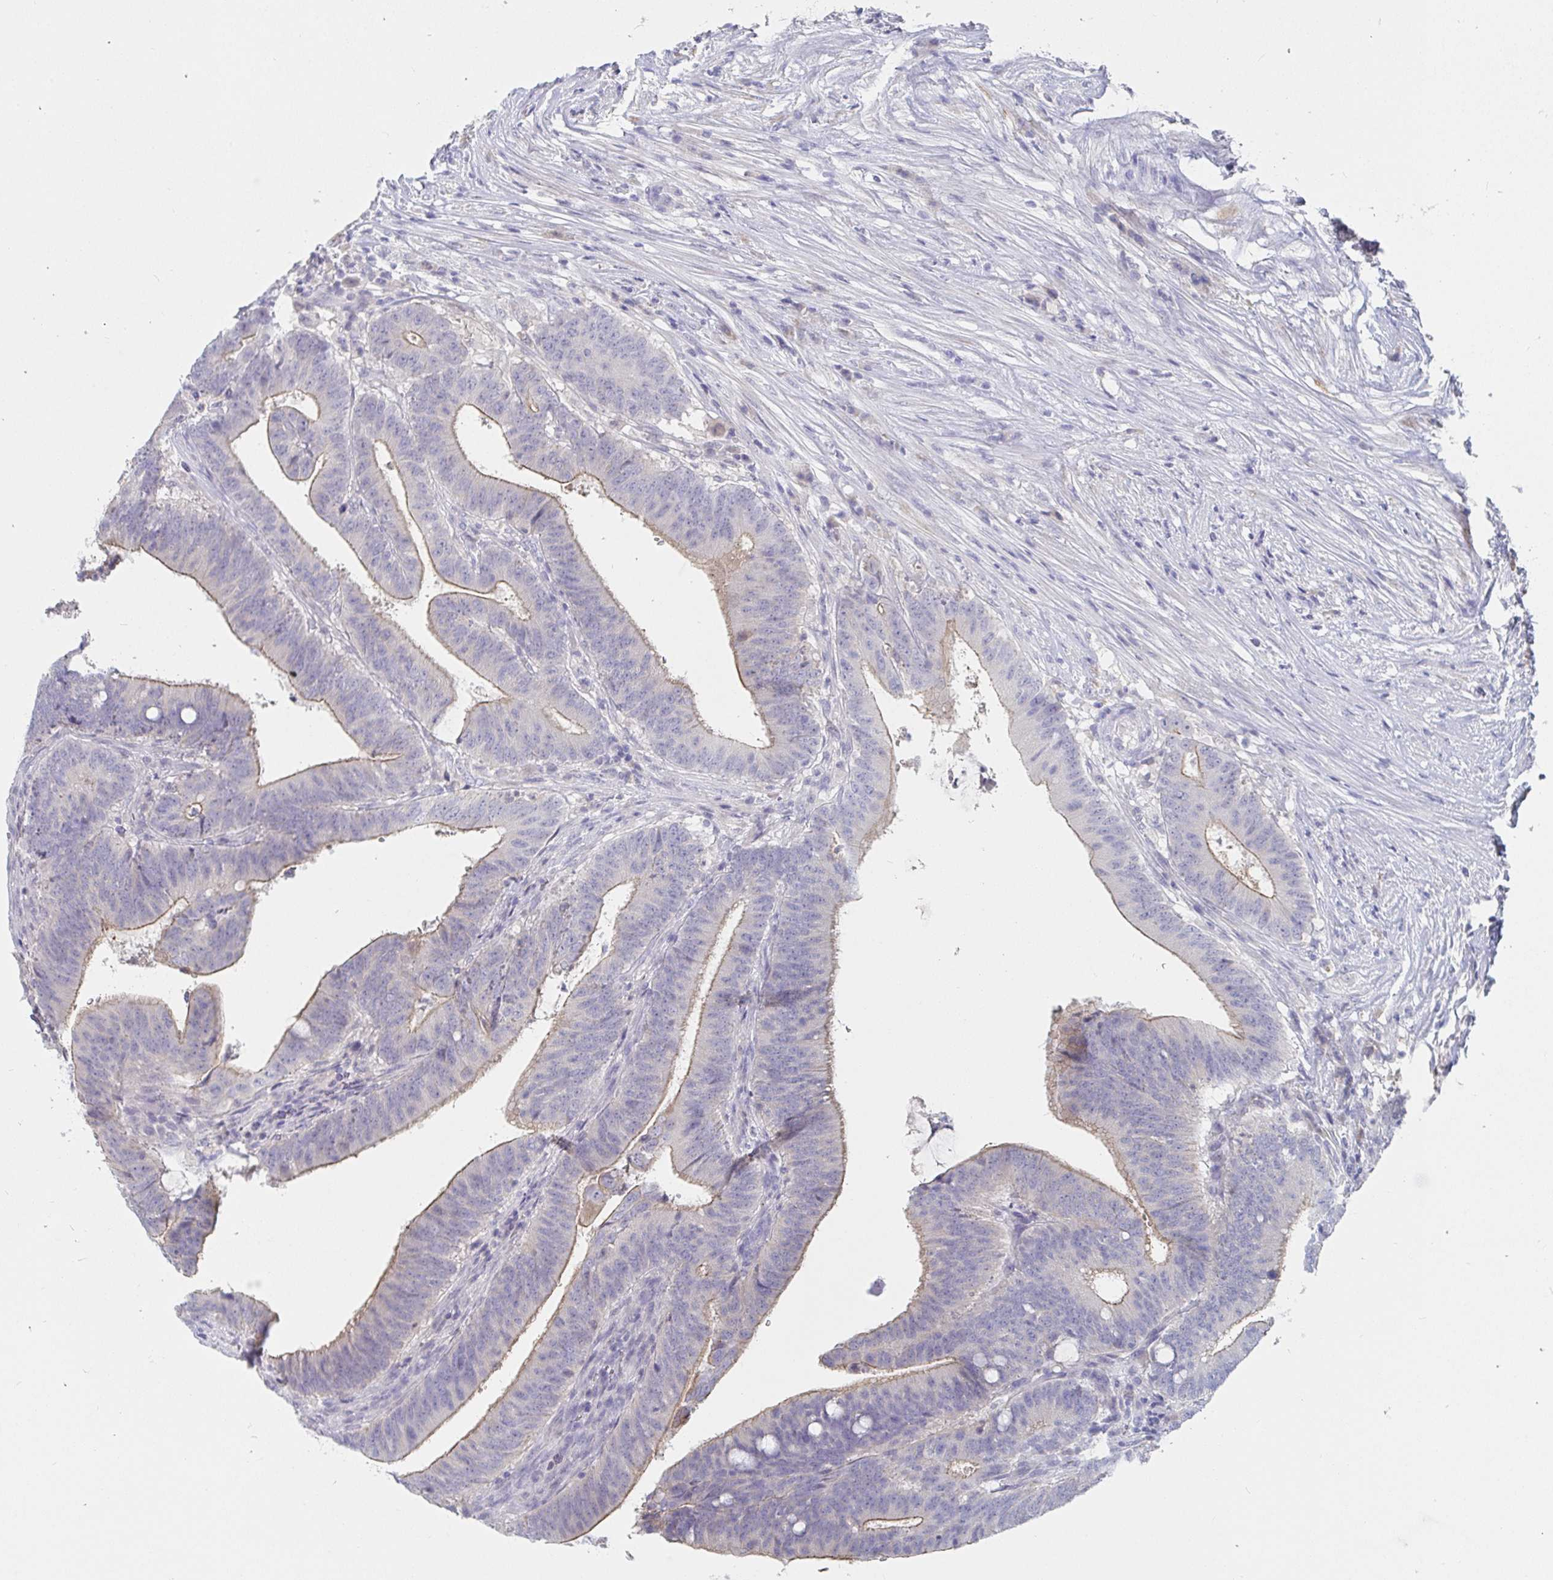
{"staining": {"intensity": "weak", "quantity": "25%-75%", "location": "cytoplasmic/membranous"}, "tissue": "colorectal cancer", "cell_type": "Tumor cells", "image_type": "cancer", "snomed": [{"axis": "morphology", "description": "Adenocarcinoma, NOS"}, {"axis": "topography", "description": "Colon"}], "caption": "Colorectal cancer stained for a protein (brown) reveals weak cytoplasmic/membranous positive expression in about 25%-75% of tumor cells.", "gene": "ZNF430", "patient": {"sex": "female", "age": 43}}